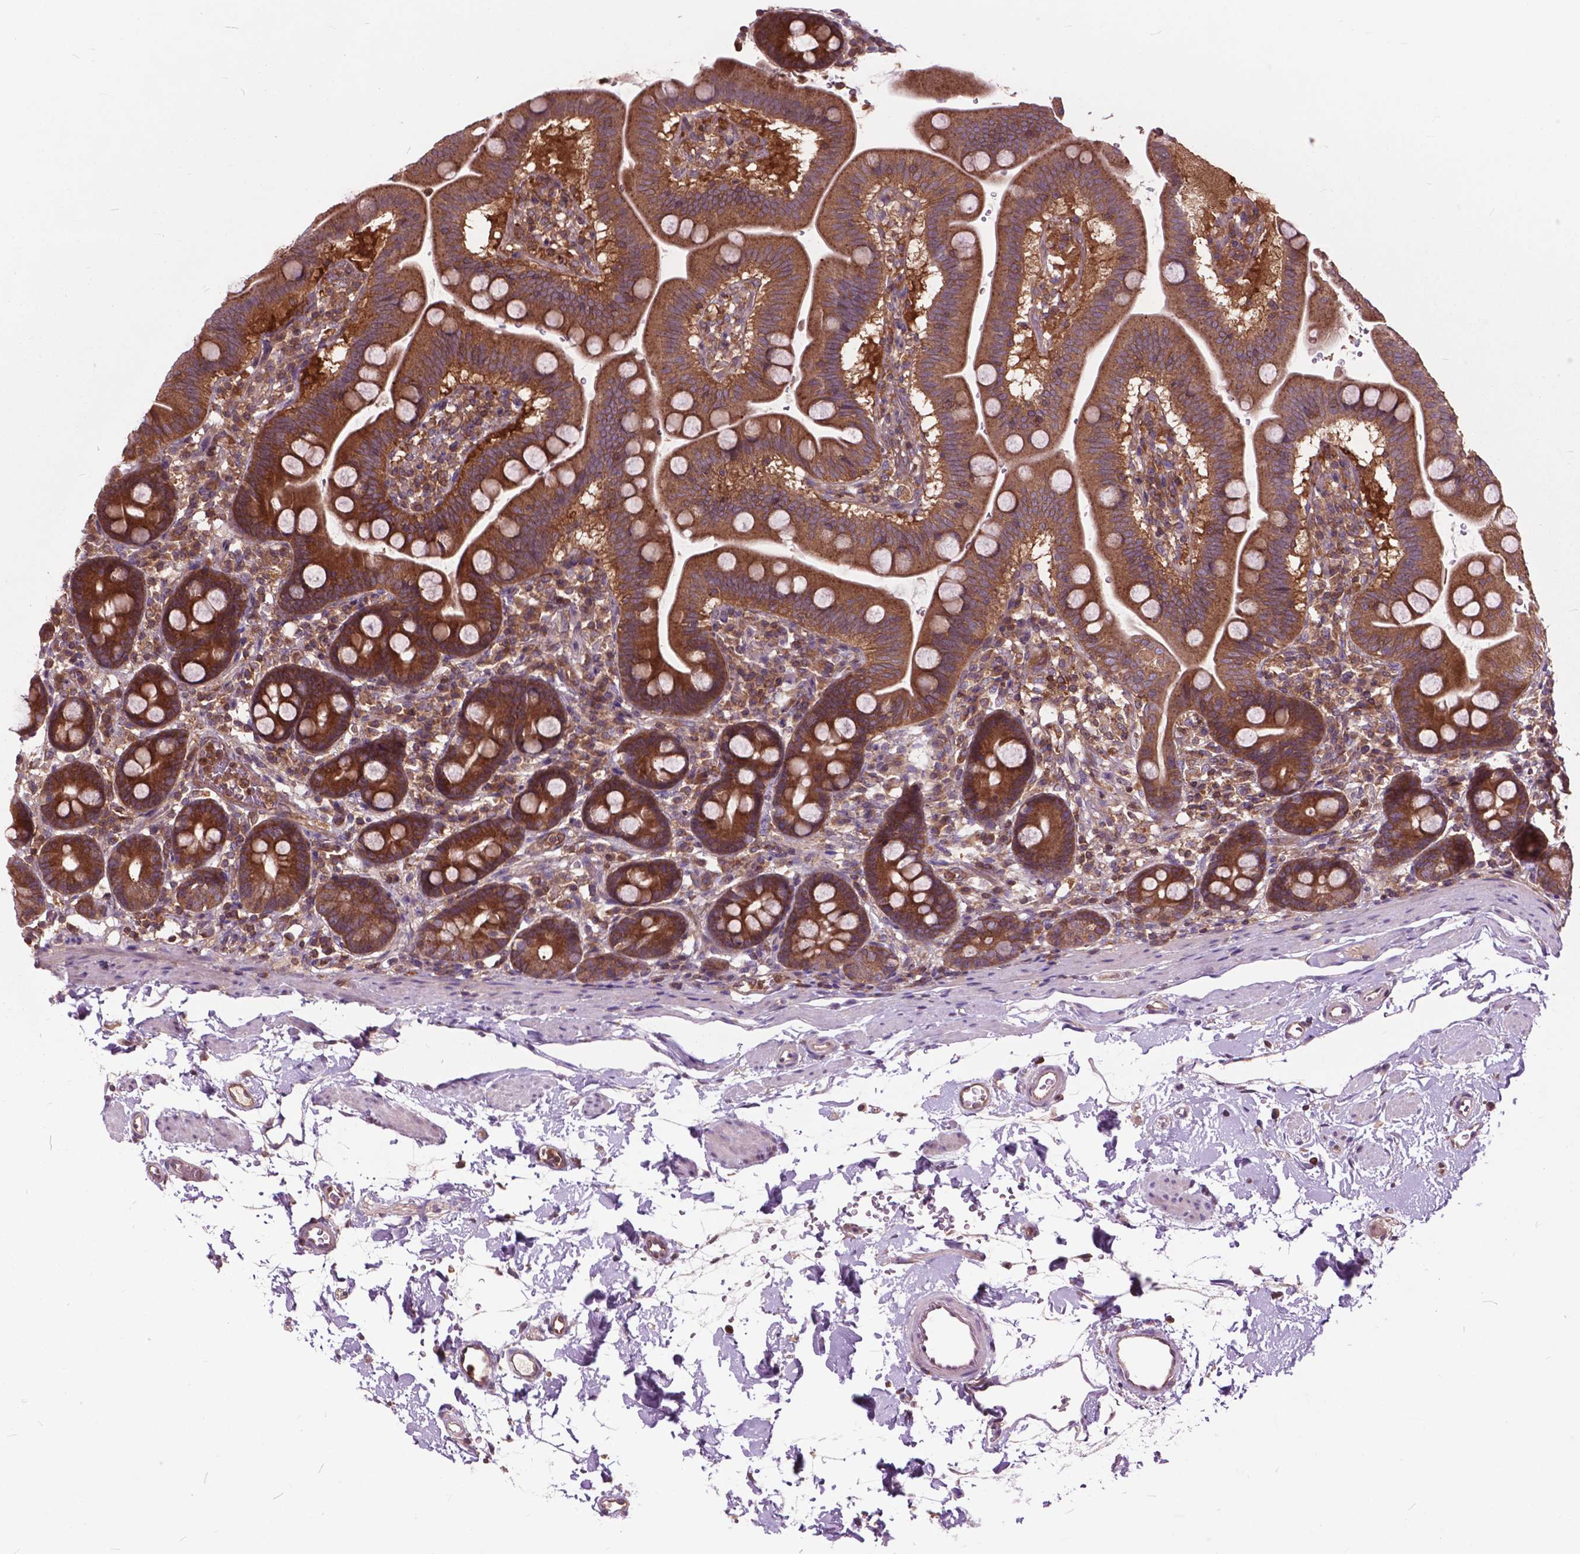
{"staining": {"intensity": "strong", "quantity": ">75%", "location": "cytoplasmic/membranous"}, "tissue": "duodenum", "cell_type": "Glandular cells", "image_type": "normal", "snomed": [{"axis": "morphology", "description": "Normal tissue, NOS"}, {"axis": "topography", "description": "Duodenum"}], "caption": "High-magnification brightfield microscopy of benign duodenum stained with DAB (brown) and counterstained with hematoxylin (blue). glandular cells exhibit strong cytoplasmic/membranous positivity is identified in approximately>75% of cells.", "gene": "ARAF", "patient": {"sex": "male", "age": 59}}